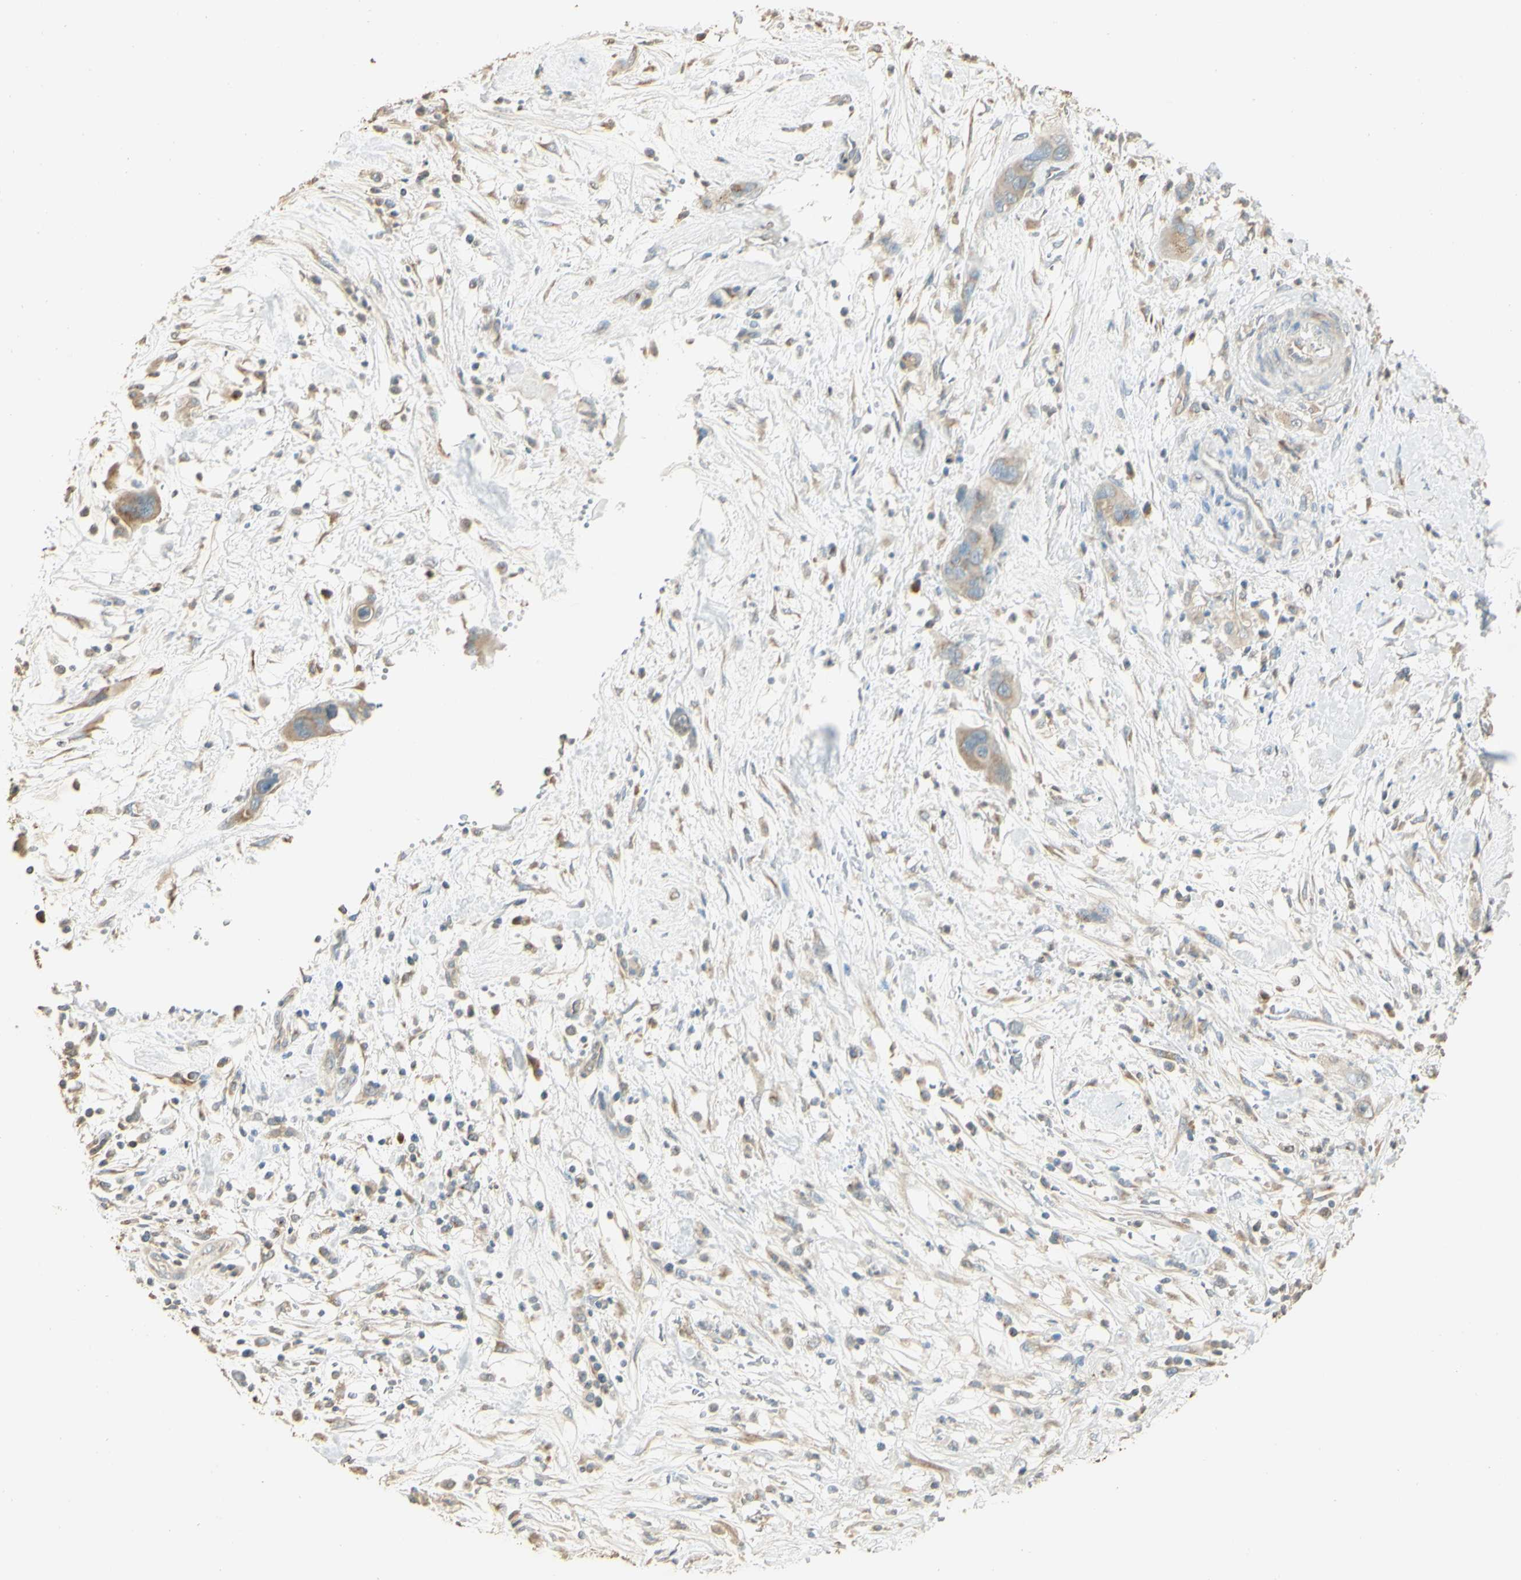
{"staining": {"intensity": "weak", "quantity": "25%-75%", "location": "cytoplasmic/membranous"}, "tissue": "pancreatic cancer", "cell_type": "Tumor cells", "image_type": "cancer", "snomed": [{"axis": "morphology", "description": "Adenocarcinoma, NOS"}, {"axis": "topography", "description": "Pancreas"}], "caption": "An image of human pancreatic cancer (adenocarcinoma) stained for a protein demonstrates weak cytoplasmic/membranous brown staining in tumor cells. The protein of interest is shown in brown color, while the nuclei are stained blue.", "gene": "UXS1", "patient": {"sex": "female", "age": 71}}